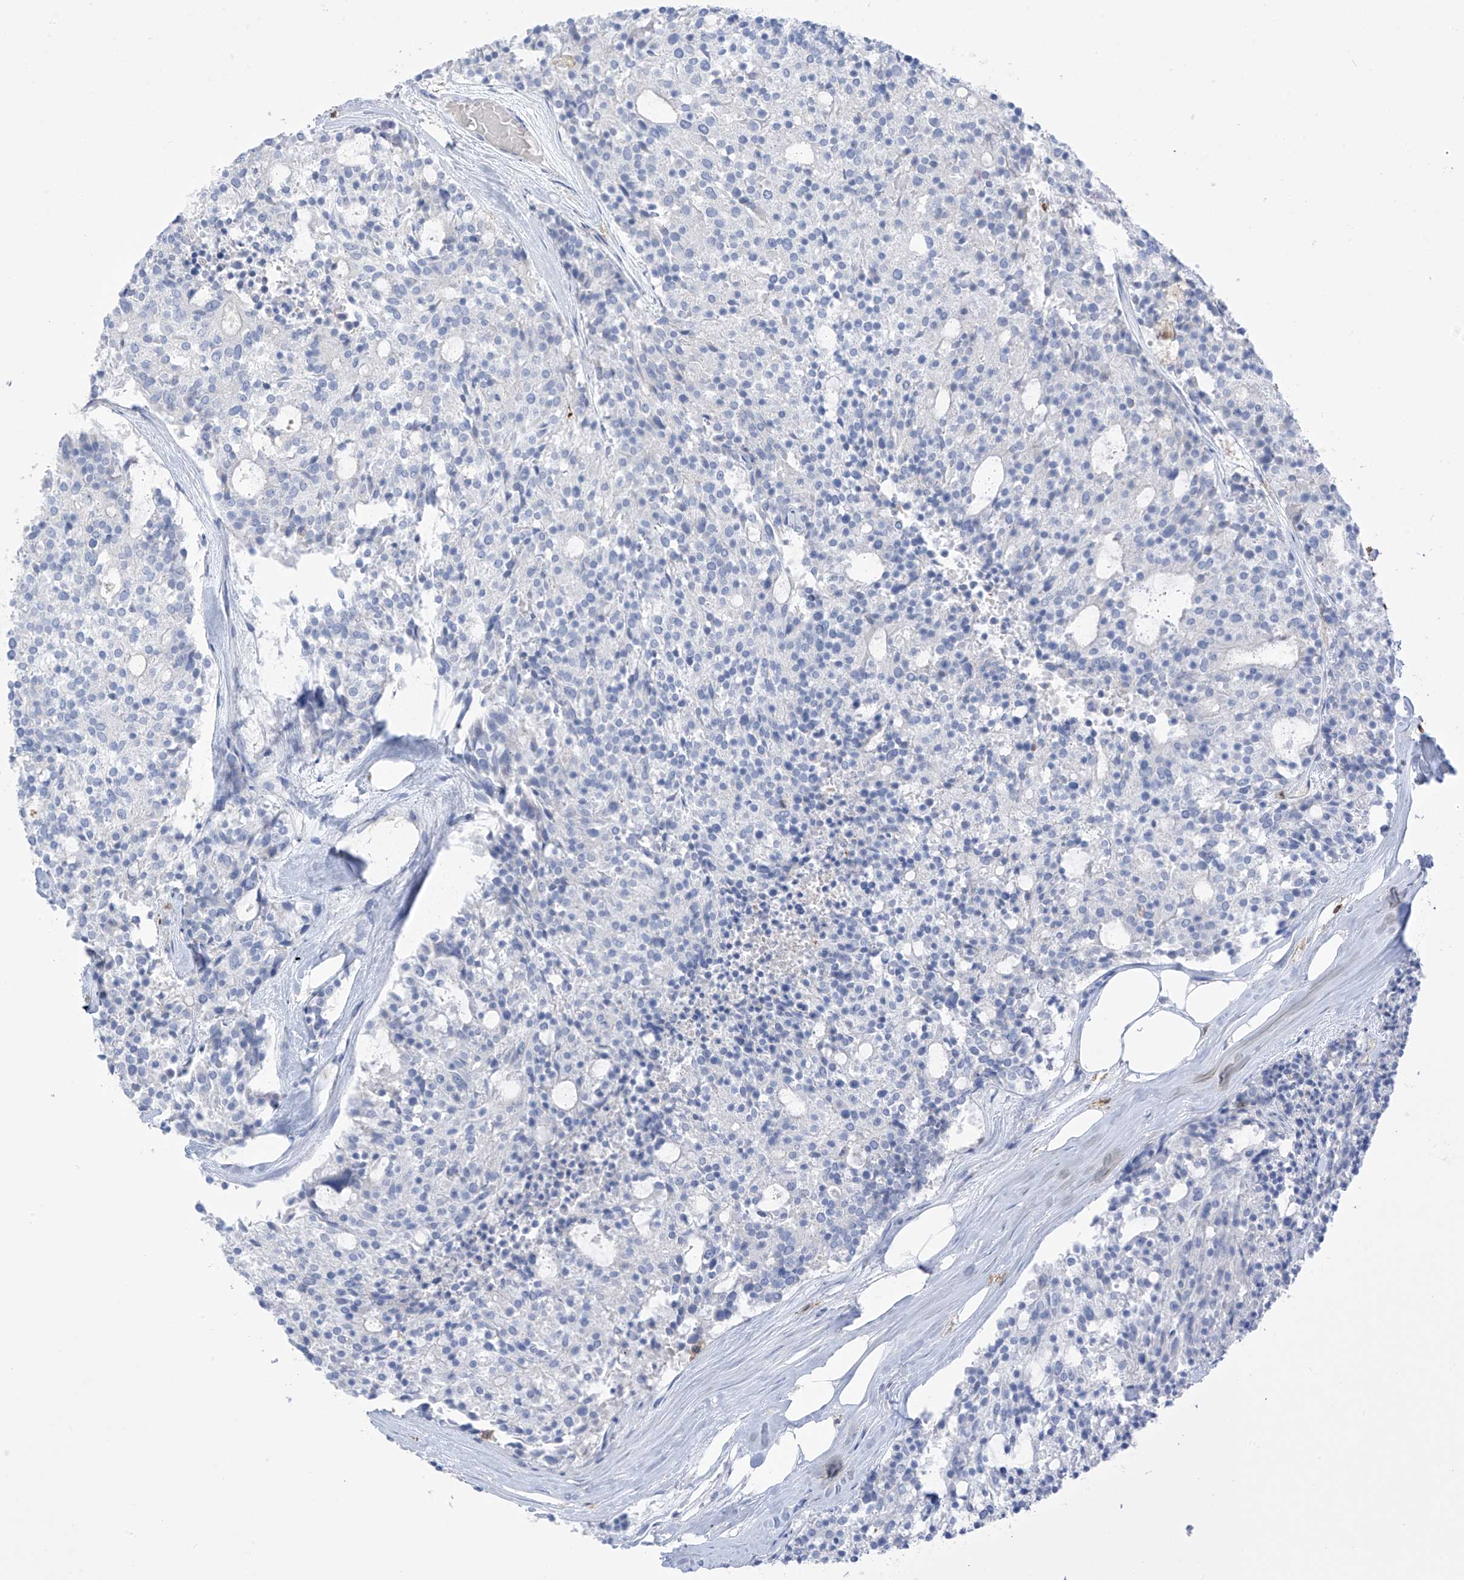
{"staining": {"intensity": "negative", "quantity": "none", "location": "none"}, "tissue": "carcinoid", "cell_type": "Tumor cells", "image_type": "cancer", "snomed": [{"axis": "morphology", "description": "Carcinoid, malignant, NOS"}, {"axis": "topography", "description": "Pancreas"}], "caption": "Immunohistochemical staining of human carcinoid shows no significant expression in tumor cells. (Stains: DAB (3,3'-diaminobenzidine) immunohistochemistry (IHC) with hematoxylin counter stain, Microscopy: brightfield microscopy at high magnification).", "gene": "TRMT2B", "patient": {"sex": "female", "age": 54}}